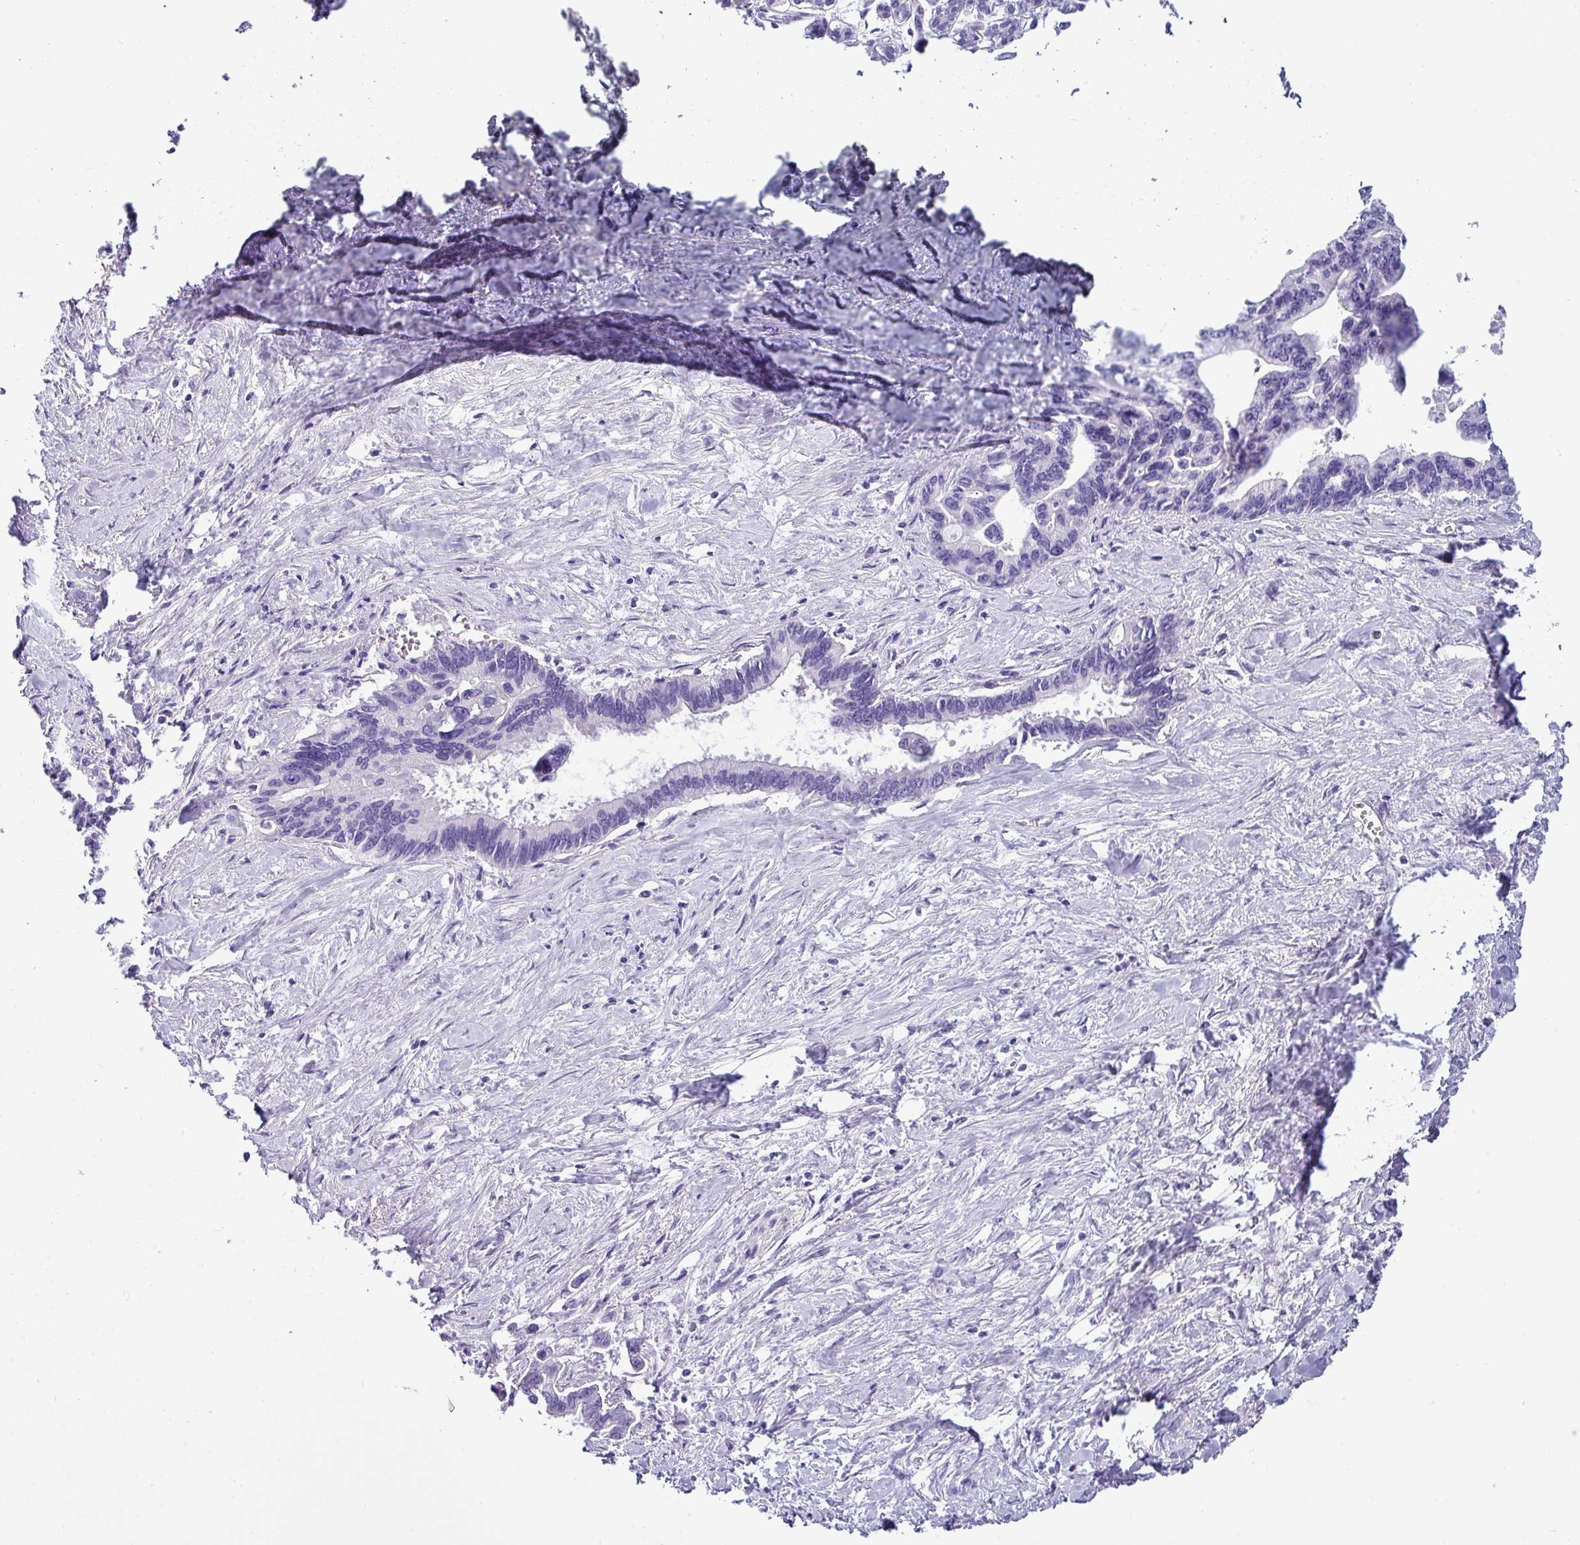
{"staining": {"intensity": "negative", "quantity": "none", "location": "none"}, "tissue": "pancreatic cancer", "cell_type": "Tumor cells", "image_type": "cancer", "snomed": [{"axis": "morphology", "description": "Adenocarcinoma, NOS"}, {"axis": "topography", "description": "Pancreas"}], "caption": "Pancreatic cancer stained for a protein using IHC demonstrates no expression tumor cells.", "gene": "VCX2", "patient": {"sex": "female", "age": 83}}